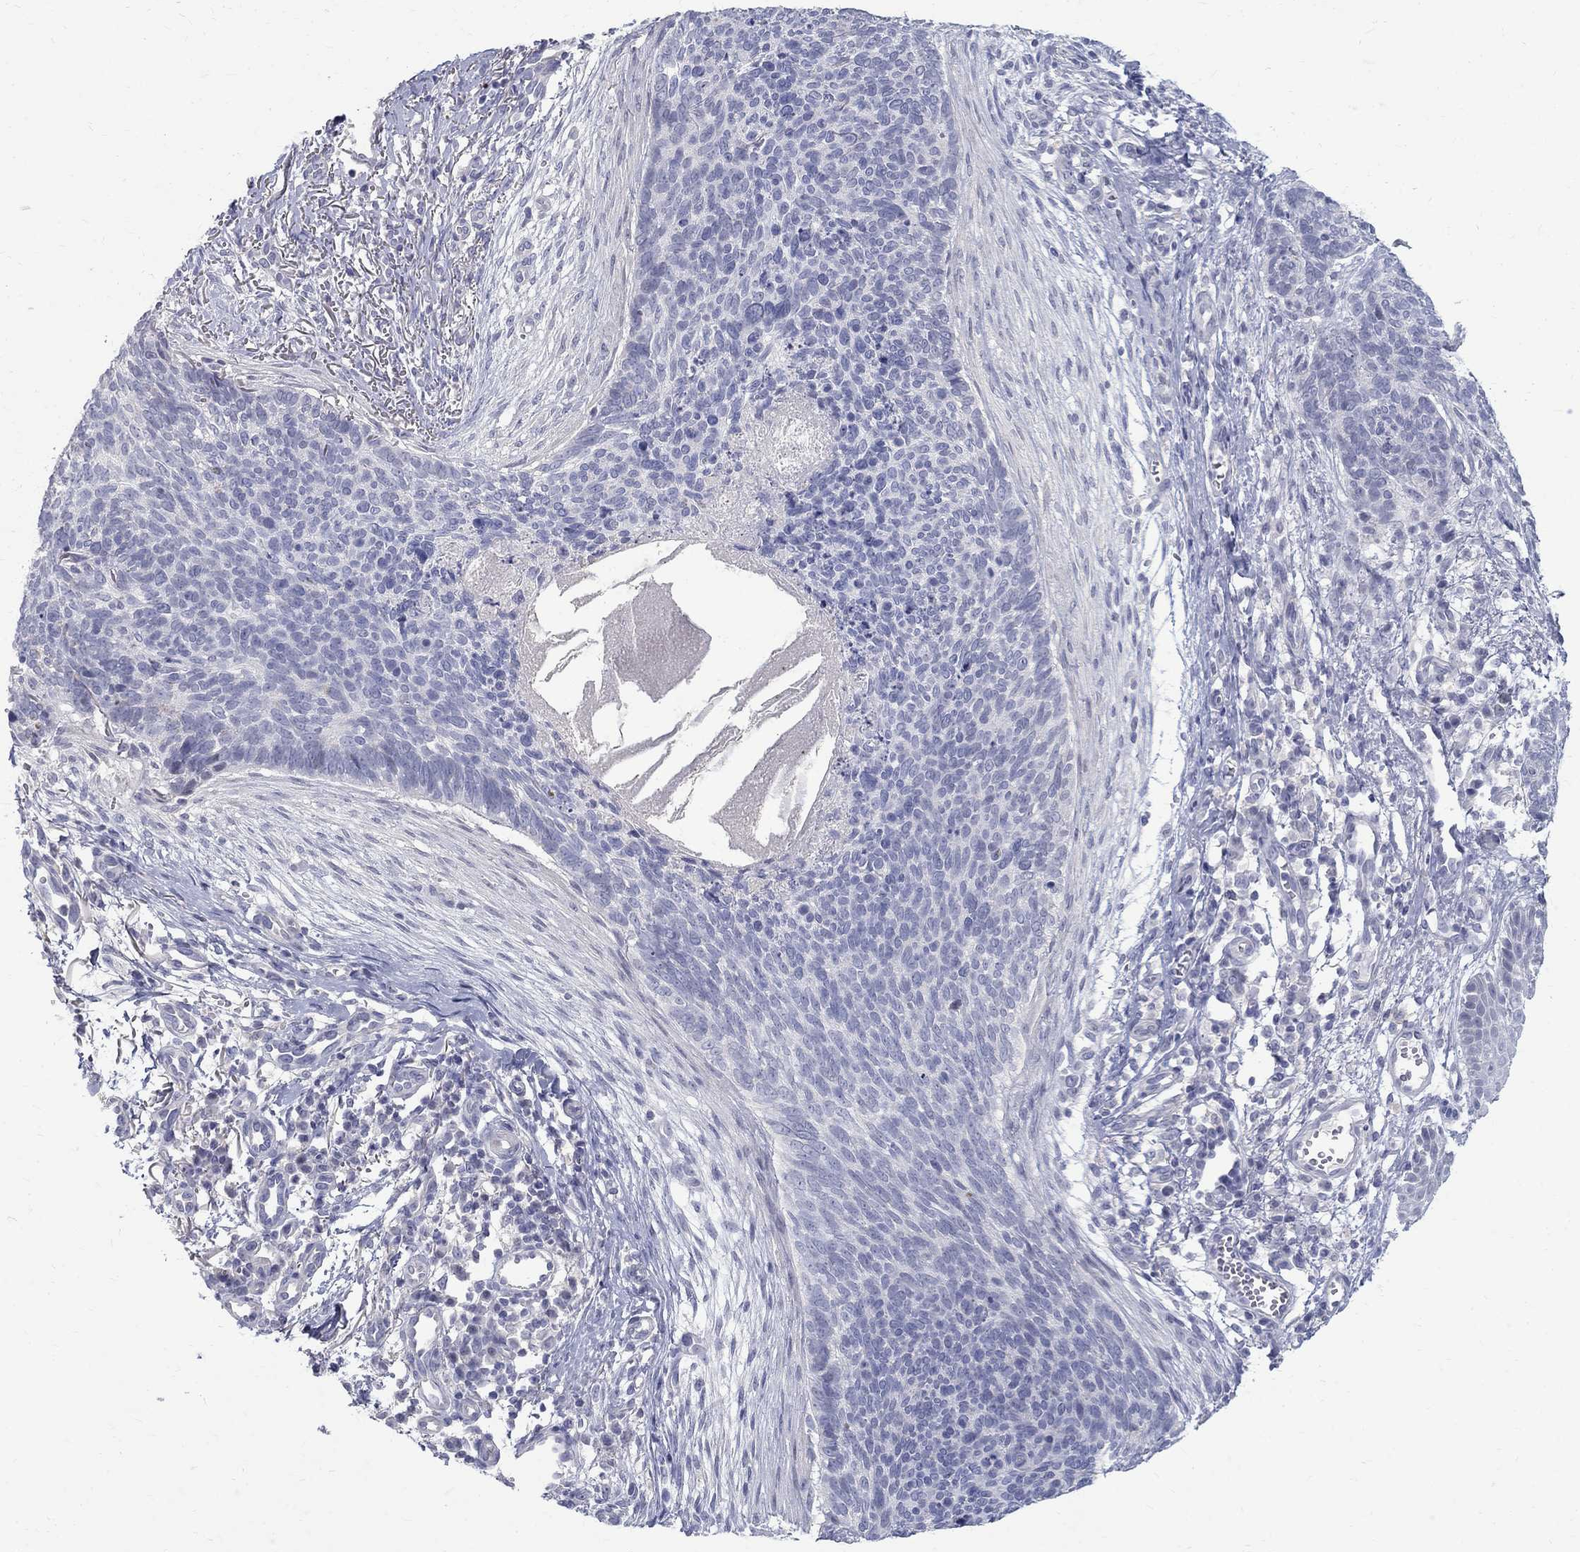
{"staining": {"intensity": "negative", "quantity": "none", "location": "none"}, "tissue": "skin cancer", "cell_type": "Tumor cells", "image_type": "cancer", "snomed": [{"axis": "morphology", "description": "Basal cell carcinoma"}, {"axis": "topography", "description": "Skin"}], "caption": "The IHC photomicrograph has no significant staining in tumor cells of skin basal cell carcinoma tissue.", "gene": "MAGEB6", "patient": {"sex": "male", "age": 64}}